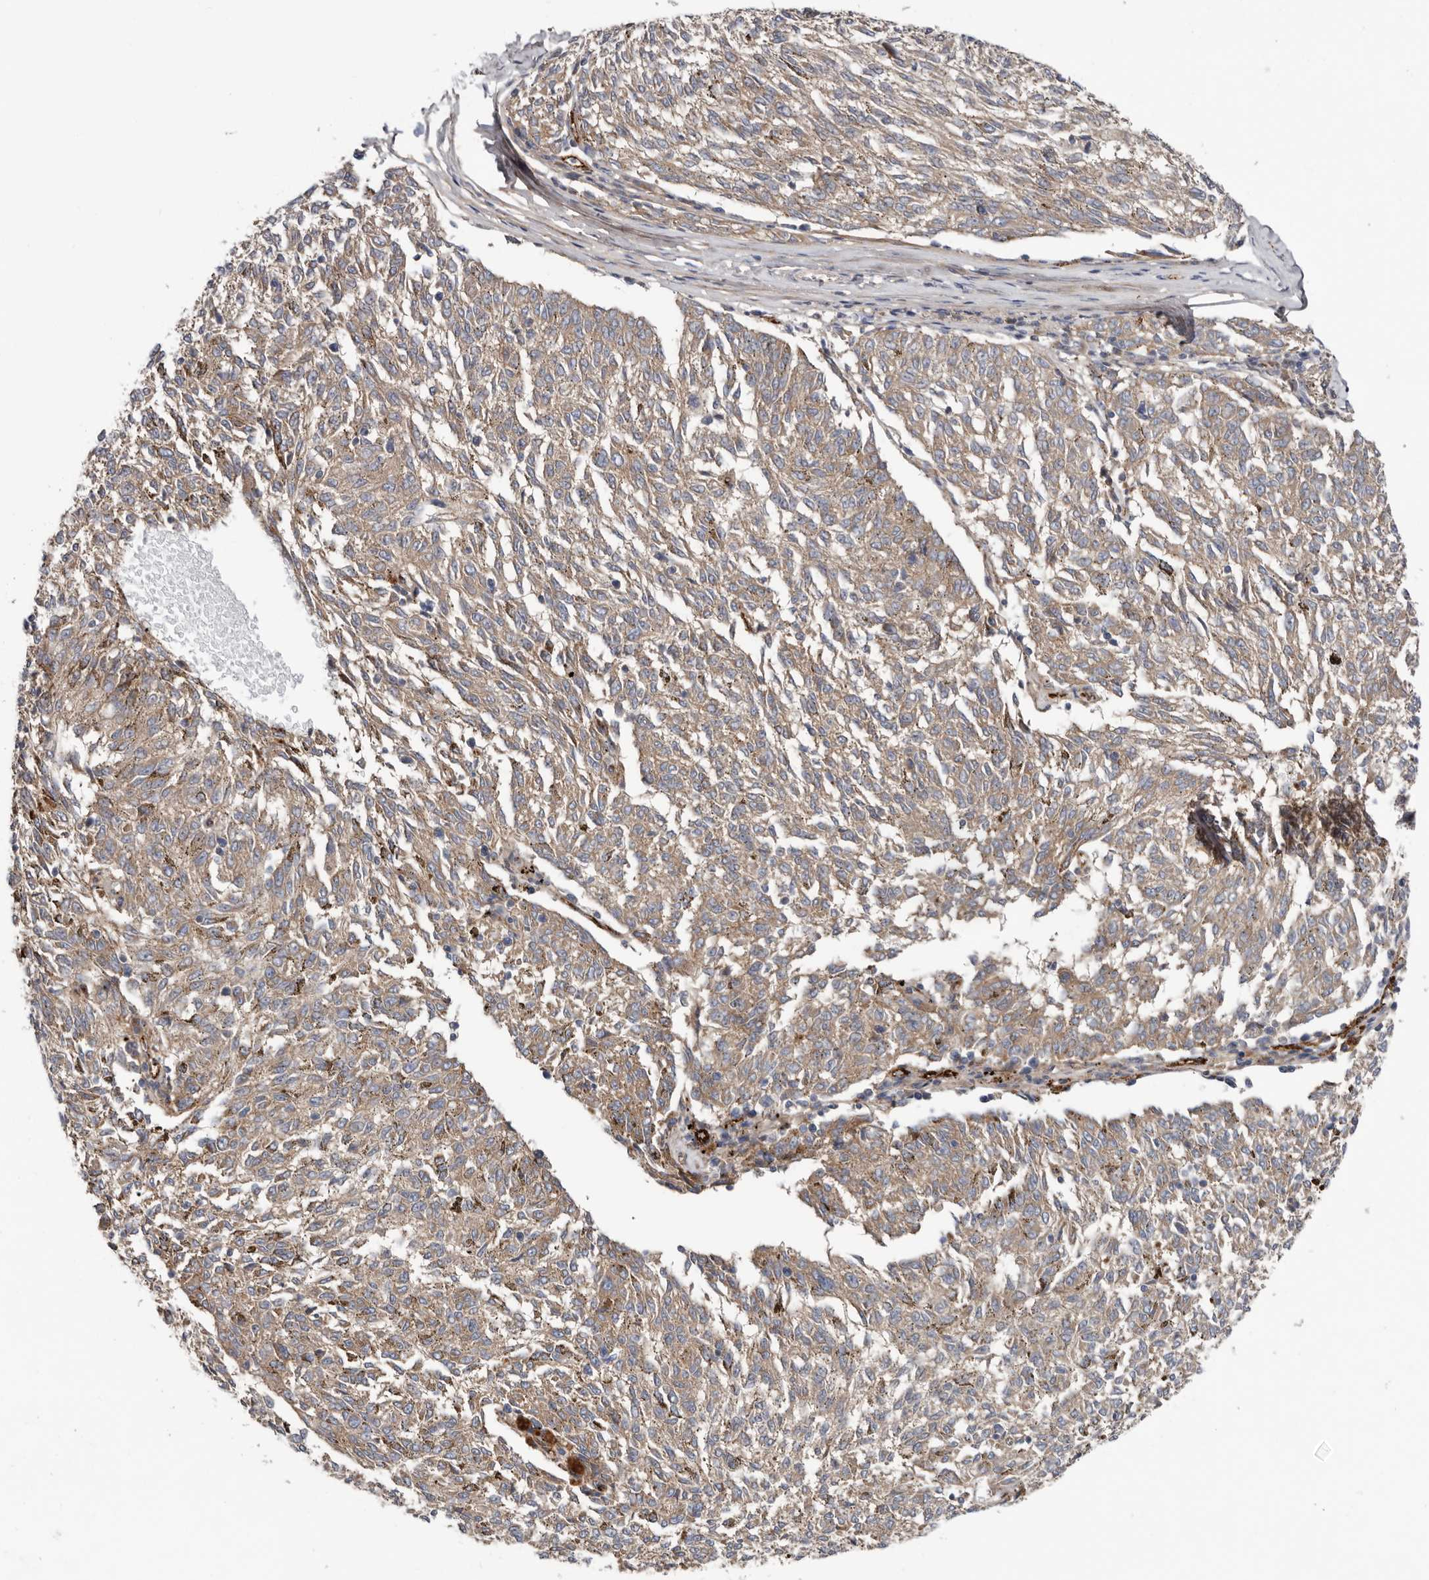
{"staining": {"intensity": "moderate", "quantity": ">75%", "location": "cytoplasmic/membranous"}, "tissue": "melanoma", "cell_type": "Tumor cells", "image_type": "cancer", "snomed": [{"axis": "morphology", "description": "Malignant melanoma, NOS"}, {"axis": "topography", "description": "Skin"}], "caption": "Immunohistochemistry (IHC) micrograph of malignant melanoma stained for a protein (brown), which displays medium levels of moderate cytoplasmic/membranous staining in approximately >75% of tumor cells.", "gene": "LUZP1", "patient": {"sex": "female", "age": 72}}